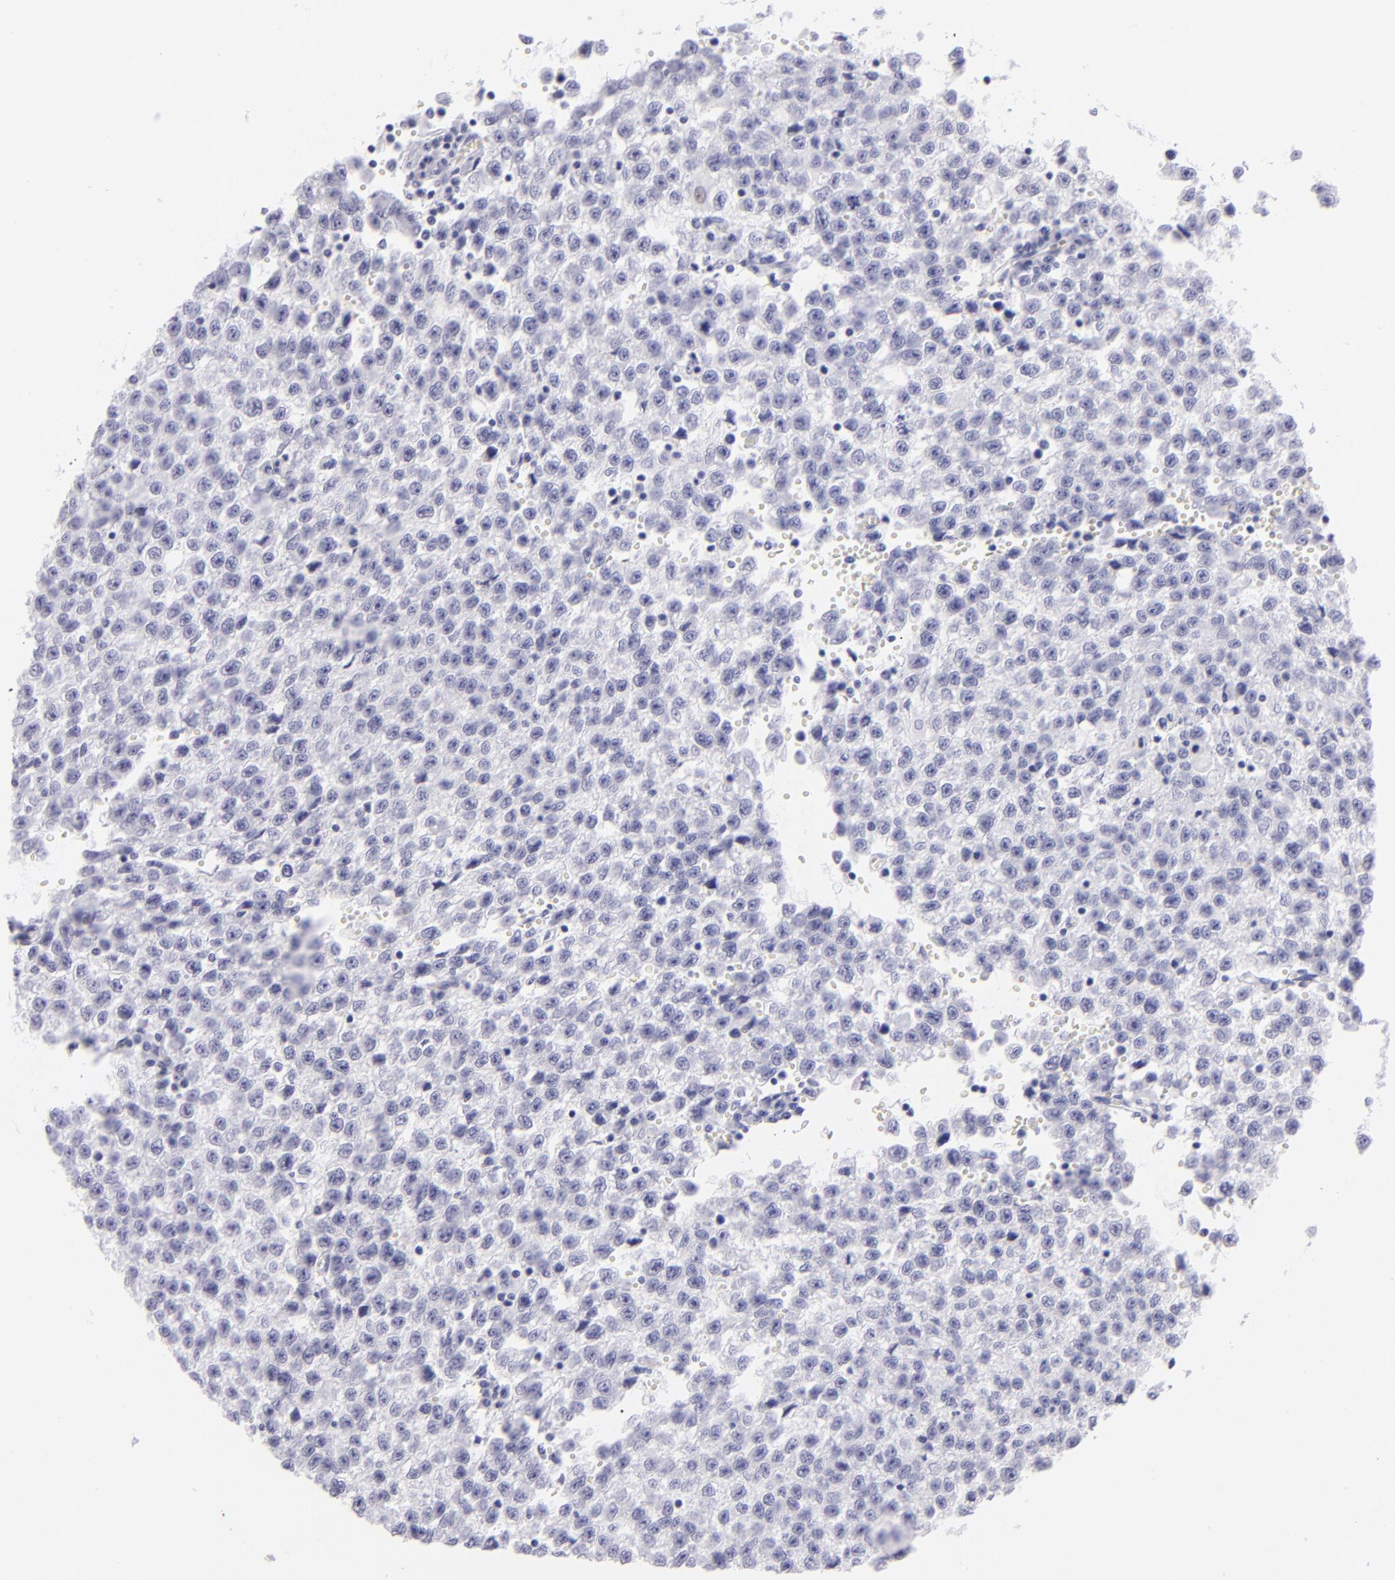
{"staining": {"intensity": "negative", "quantity": "none", "location": "none"}, "tissue": "testis cancer", "cell_type": "Tumor cells", "image_type": "cancer", "snomed": [{"axis": "morphology", "description": "Seminoma, NOS"}, {"axis": "topography", "description": "Testis"}], "caption": "An image of human testis cancer is negative for staining in tumor cells. (Stains: DAB immunohistochemistry (IHC) with hematoxylin counter stain, Microscopy: brightfield microscopy at high magnification).", "gene": "SLC1A3", "patient": {"sex": "male", "age": 35}}